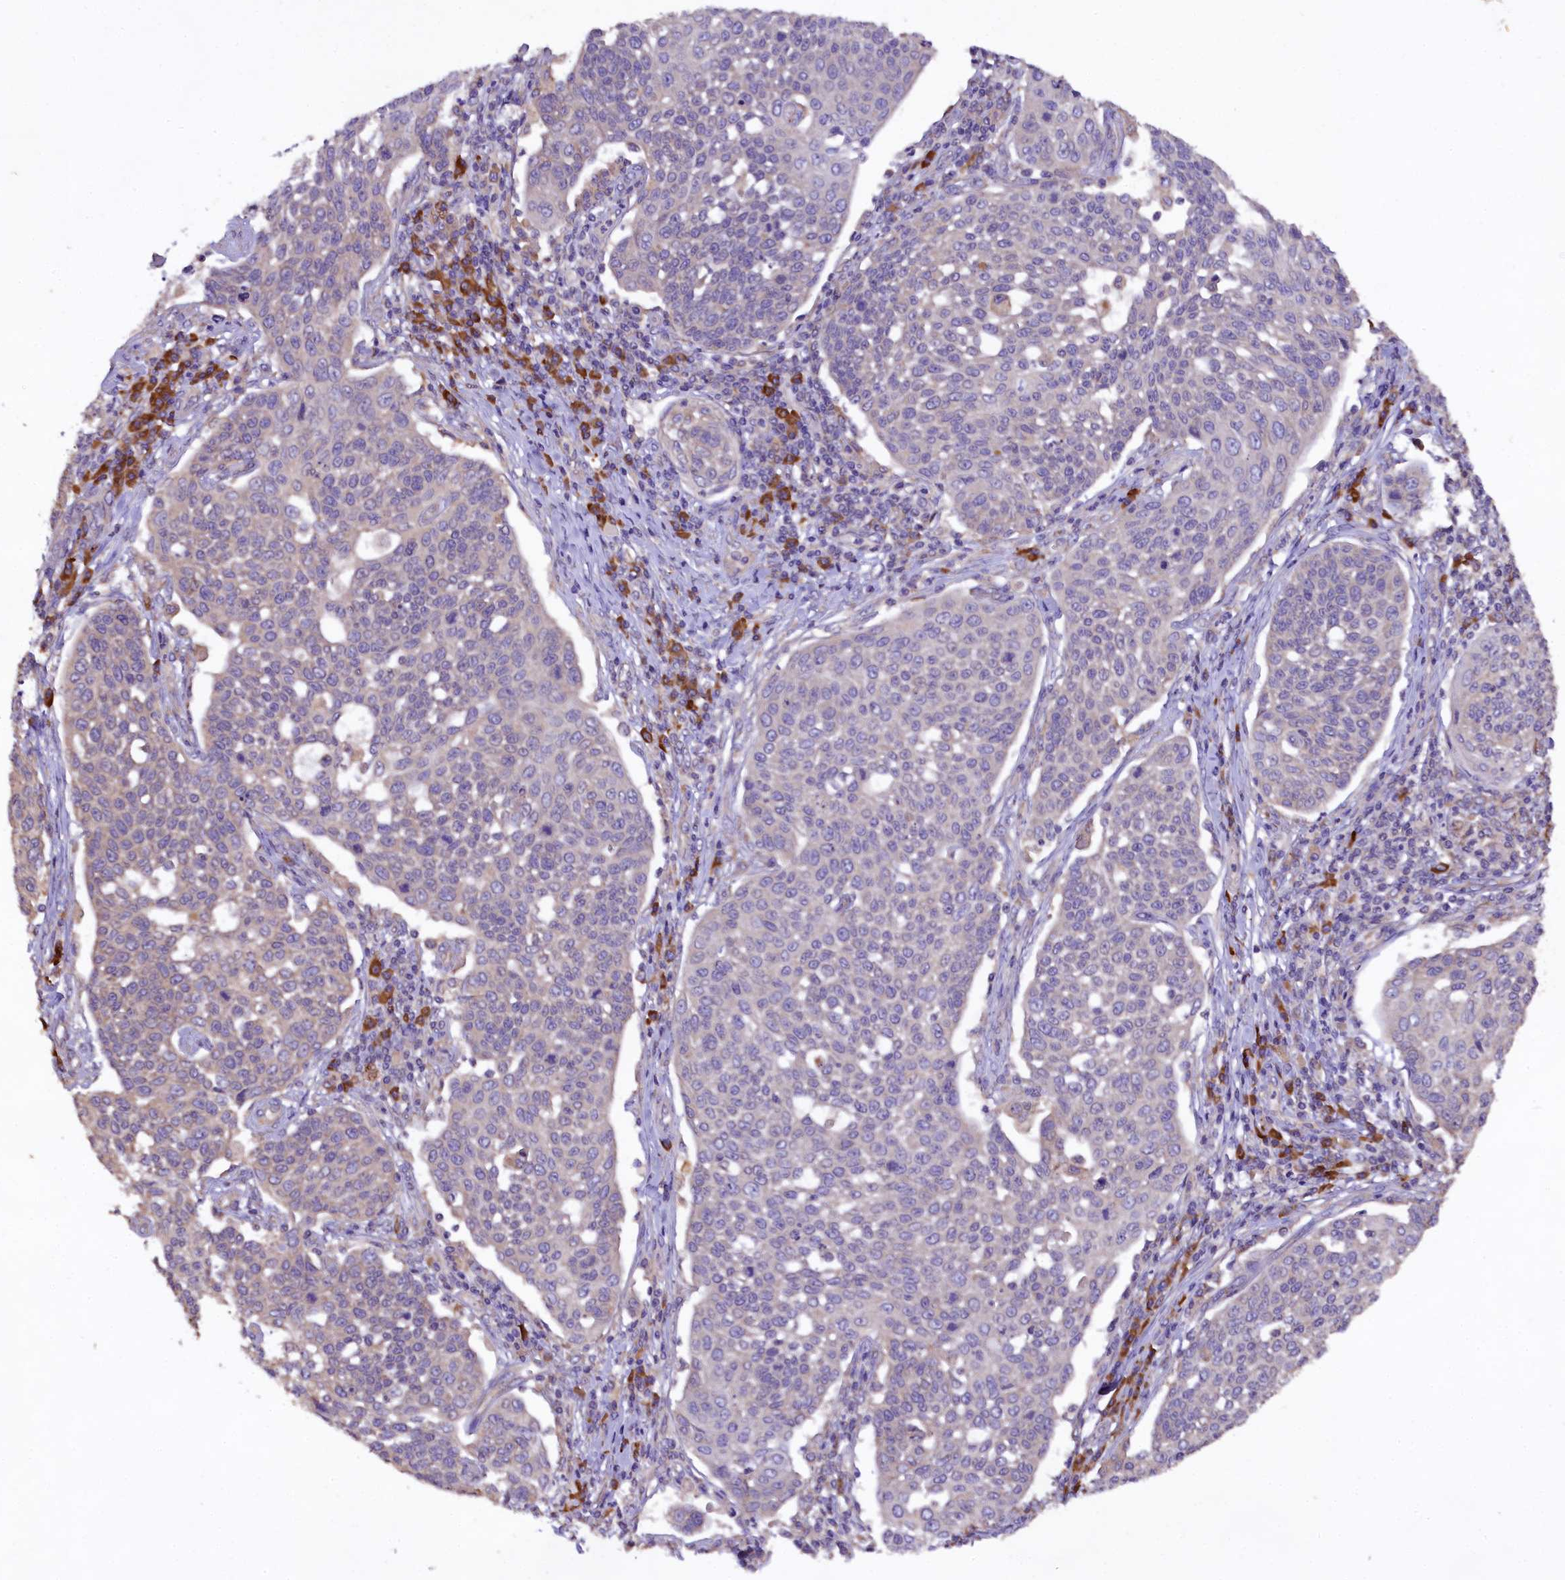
{"staining": {"intensity": "negative", "quantity": "none", "location": "none"}, "tissue": "cervical cancer", "cell_type": "Tumor cells", "image_type": "cancer", "snomed": [{"axis": "morphology", "description": "Squamous cell carcinoma, NOS"}, {"axis": "topography", "description": "Cervix"}], "caption": "DAB immunohistochemical staining of human squamous cell carcinoma (cervical) demonstrates no significant expression in tumor cells.", "gene": "ENKD1", "patient": {"sex": "female", "age": 34}}